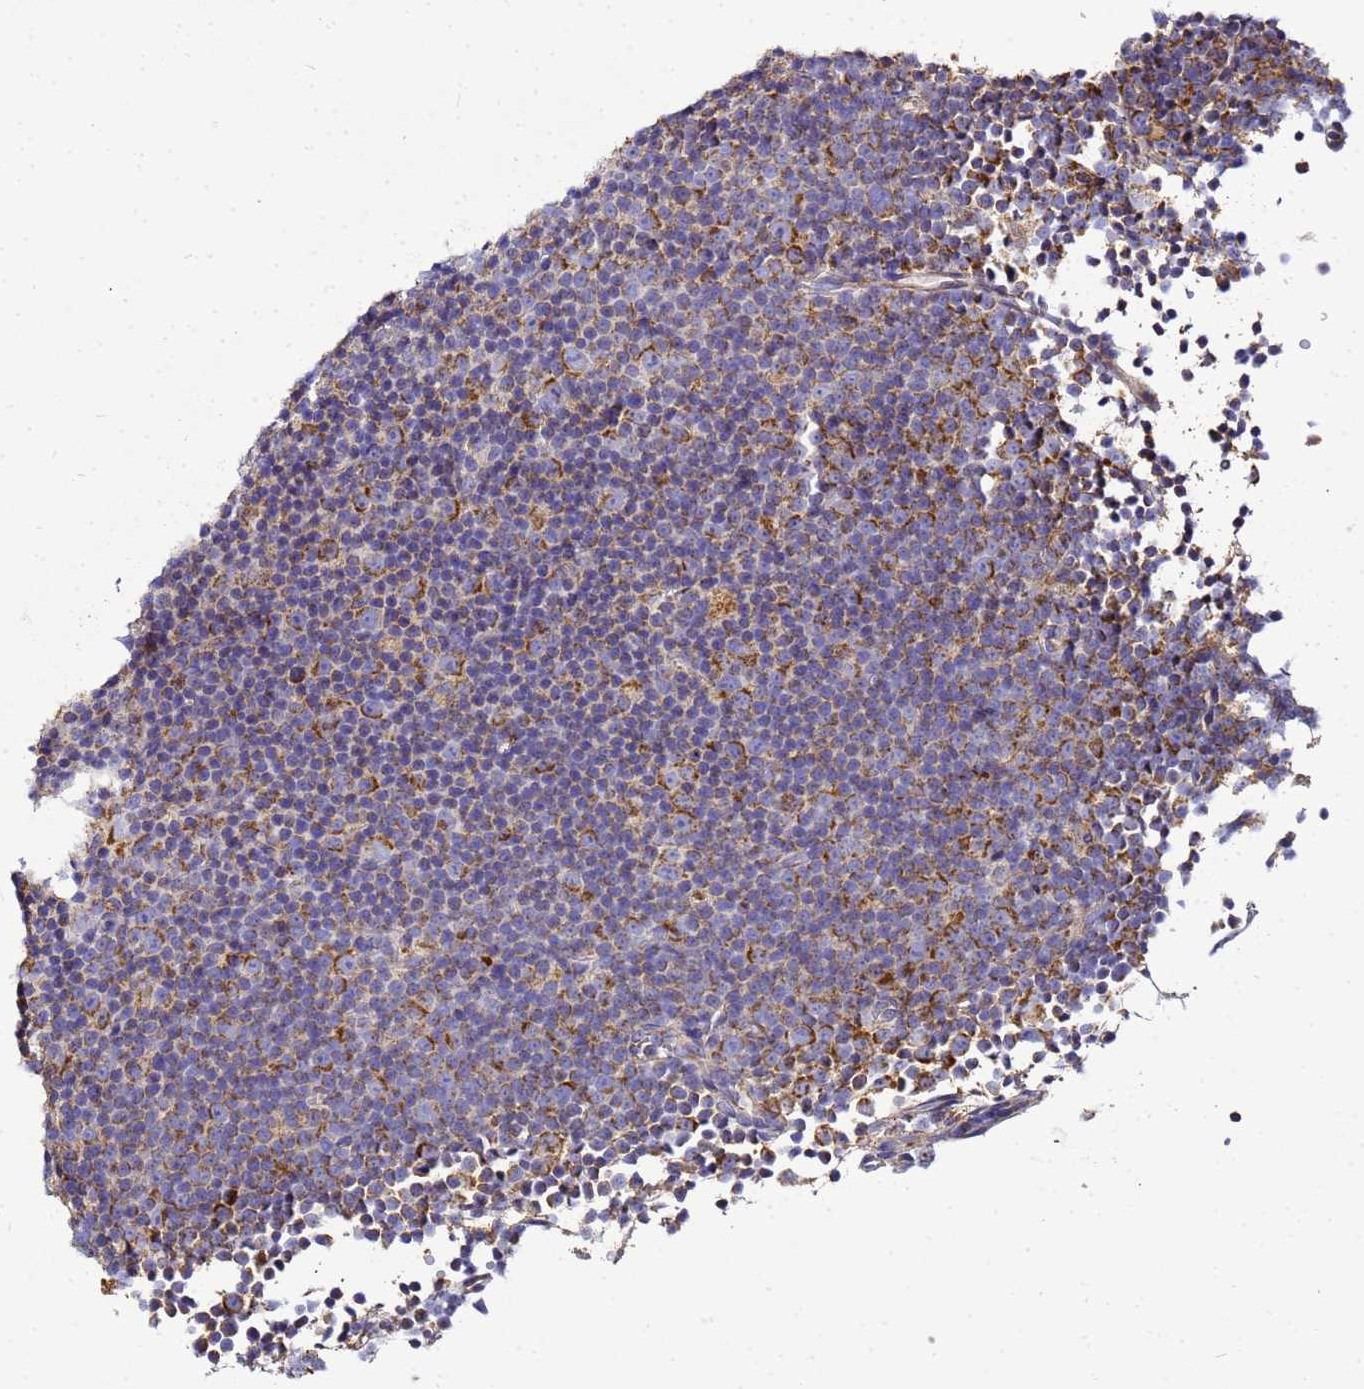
{"staining": {"intensity": "moderate", "quantity": "<25%", "location": "cytoplasmic/membranous"}, "tissue": "lymphoma", "cell_type": "Tumor cells", "image_type": "cancer", "snomed": [{"axis": "morphology", "description": "Malignant lymphoma, non-Hodgkin's type, Low grade"}, {"axis": "topography", "description": "Lymph node"}], "caption": "IHC of human malignant lymphoma, non-Hodgkin's type (low-grade) reveals low levels of moderate cytoplasmic/membranous positivity in approximately <25% of tumor cells. The staining was performed using DAB (3,3'-diaminobenzidine), with brown indicating positive protein expression. Nuclei are stained blue with hematoxylin.", "gene": "HIGD2A", "patient": {"sex": "female", "age": 67}}